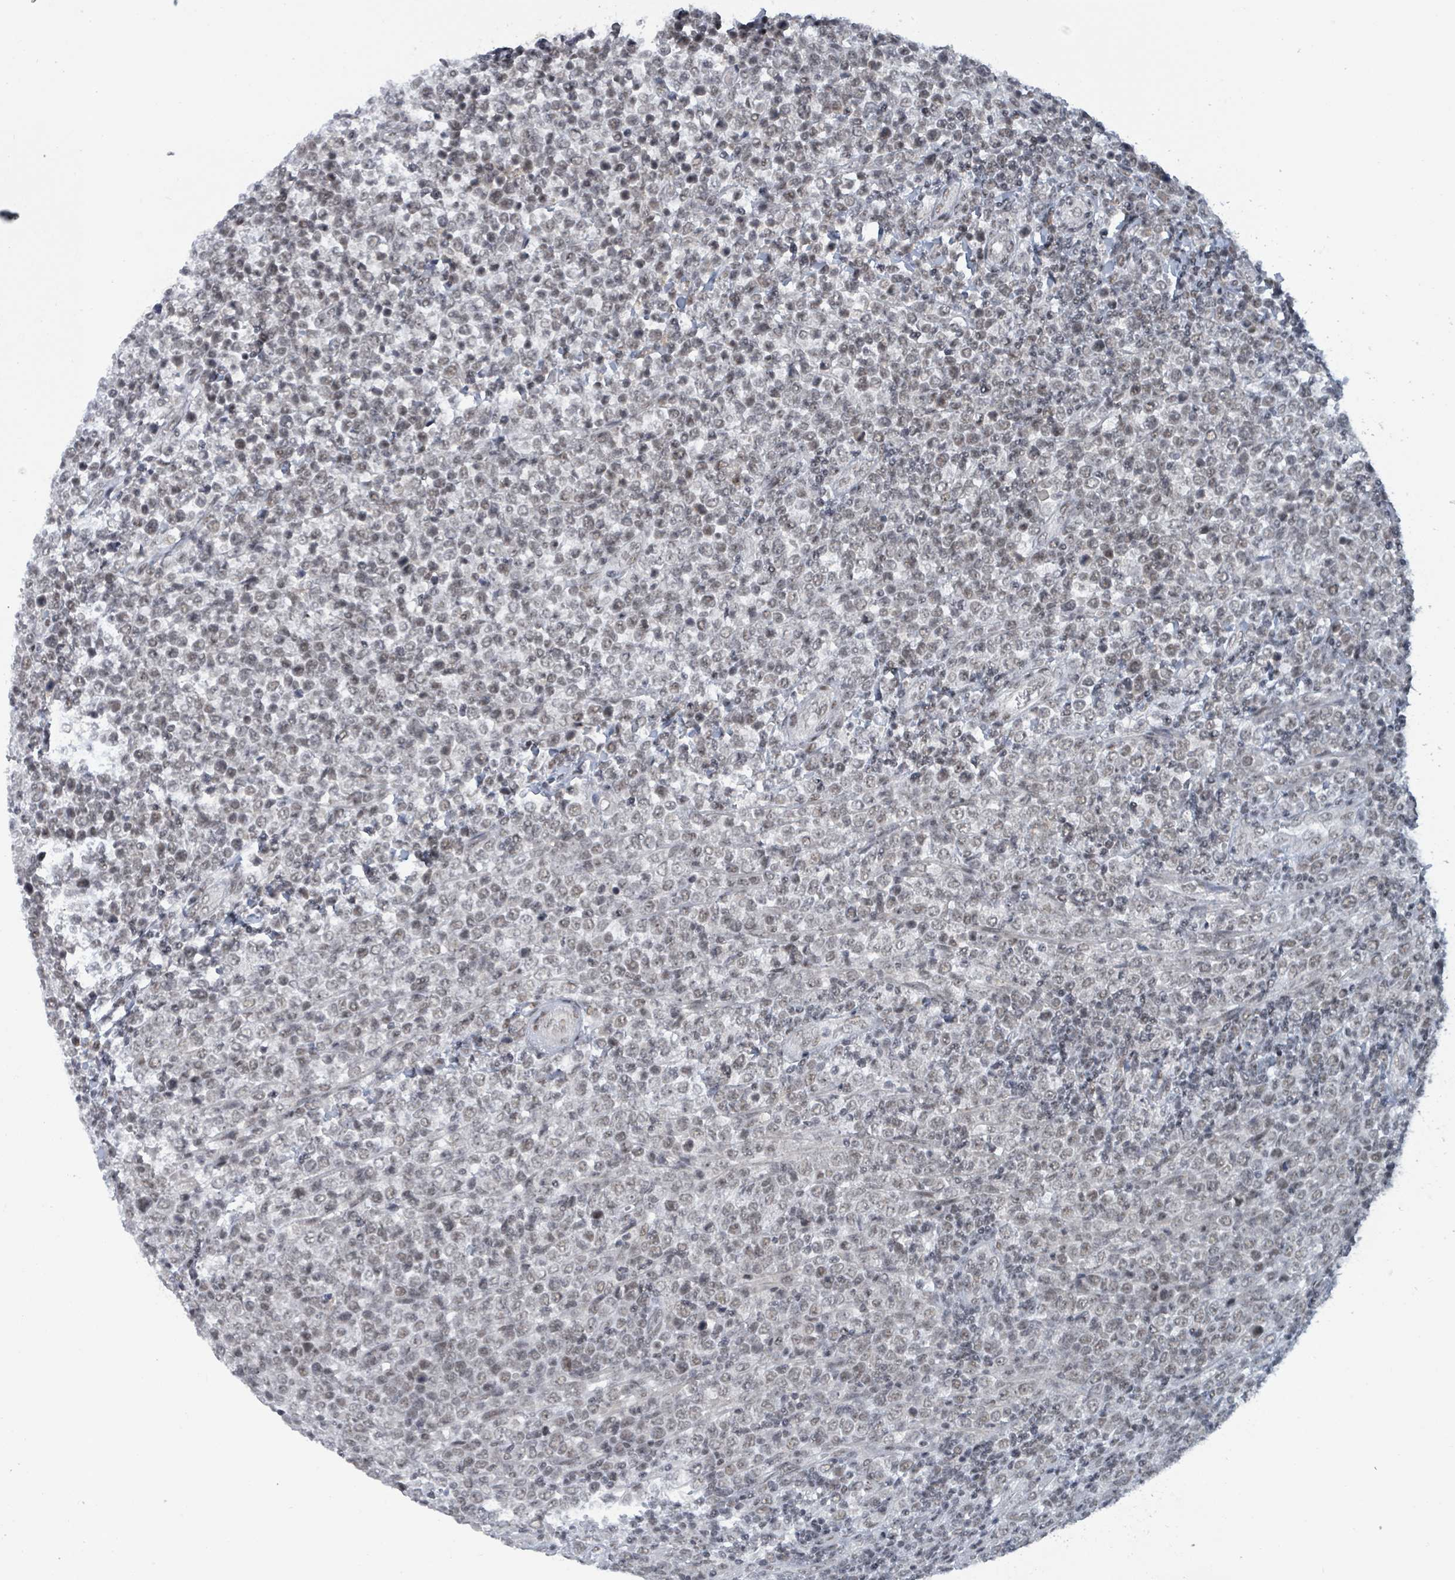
{"staining": {"intensity": "weak", "quantity": "<25%", "location": "nuclear"}, "tissue": "lymphoma", "cell_type": "Tumor cells", "image_type": "cancer", "snomed": [{"axis": "morphology", "description": "Malignant lymphoma, non-Hodgkin's type, High grade"}, {"axis": "topography", "description": "Soft tissue"}], "caption": "Immunohistochemistry micrograph of malignant lymphoma, non-Hodgkin's type (high-grade) stained for a protein (brown), which shows no expression in tumor cells.", "gene": "BANP", "patient": {"sex": "female", "age": 56}}